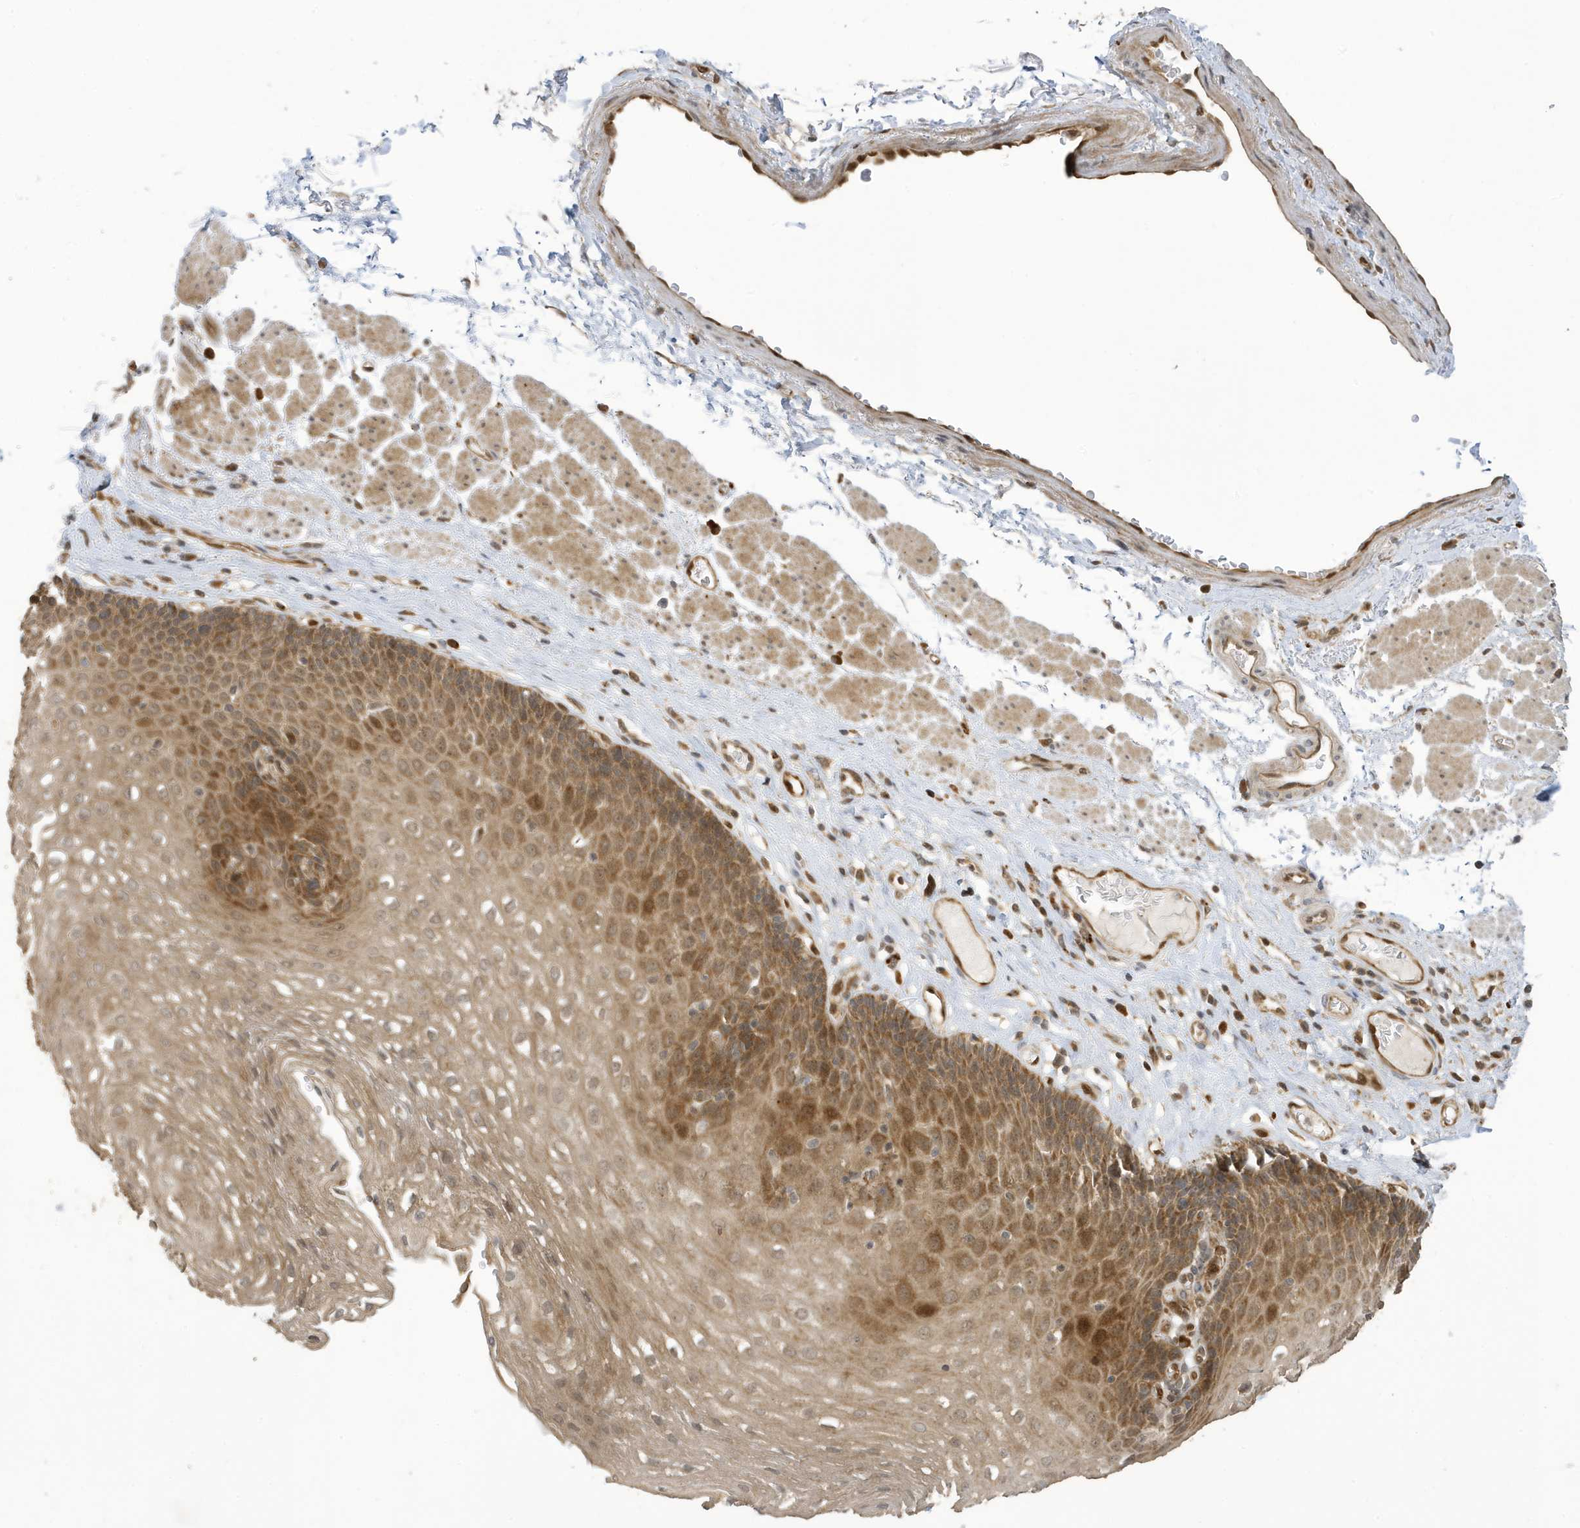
{"staining": {"intensity": "moderate", "quantity": ">75%", "location": "cytoplasmic/membranous"}, "tissue": "esophagus", "cell_type": "Squamous epithelial cells", "image_type": "normal", "snomed": [{"axis": "morphology", "description": "Normal tissue, NOS"}, {"axis": "topography", "description": "Esophagus"}], "caption": "Squamous epithelial cells display medium levels of moderate cytoplasmic/membranous staining in approximately >75% of cells in unremarkable human esophagus.", "gene": "NCOA7", "patient": {"sex": "female", "age": 66}}